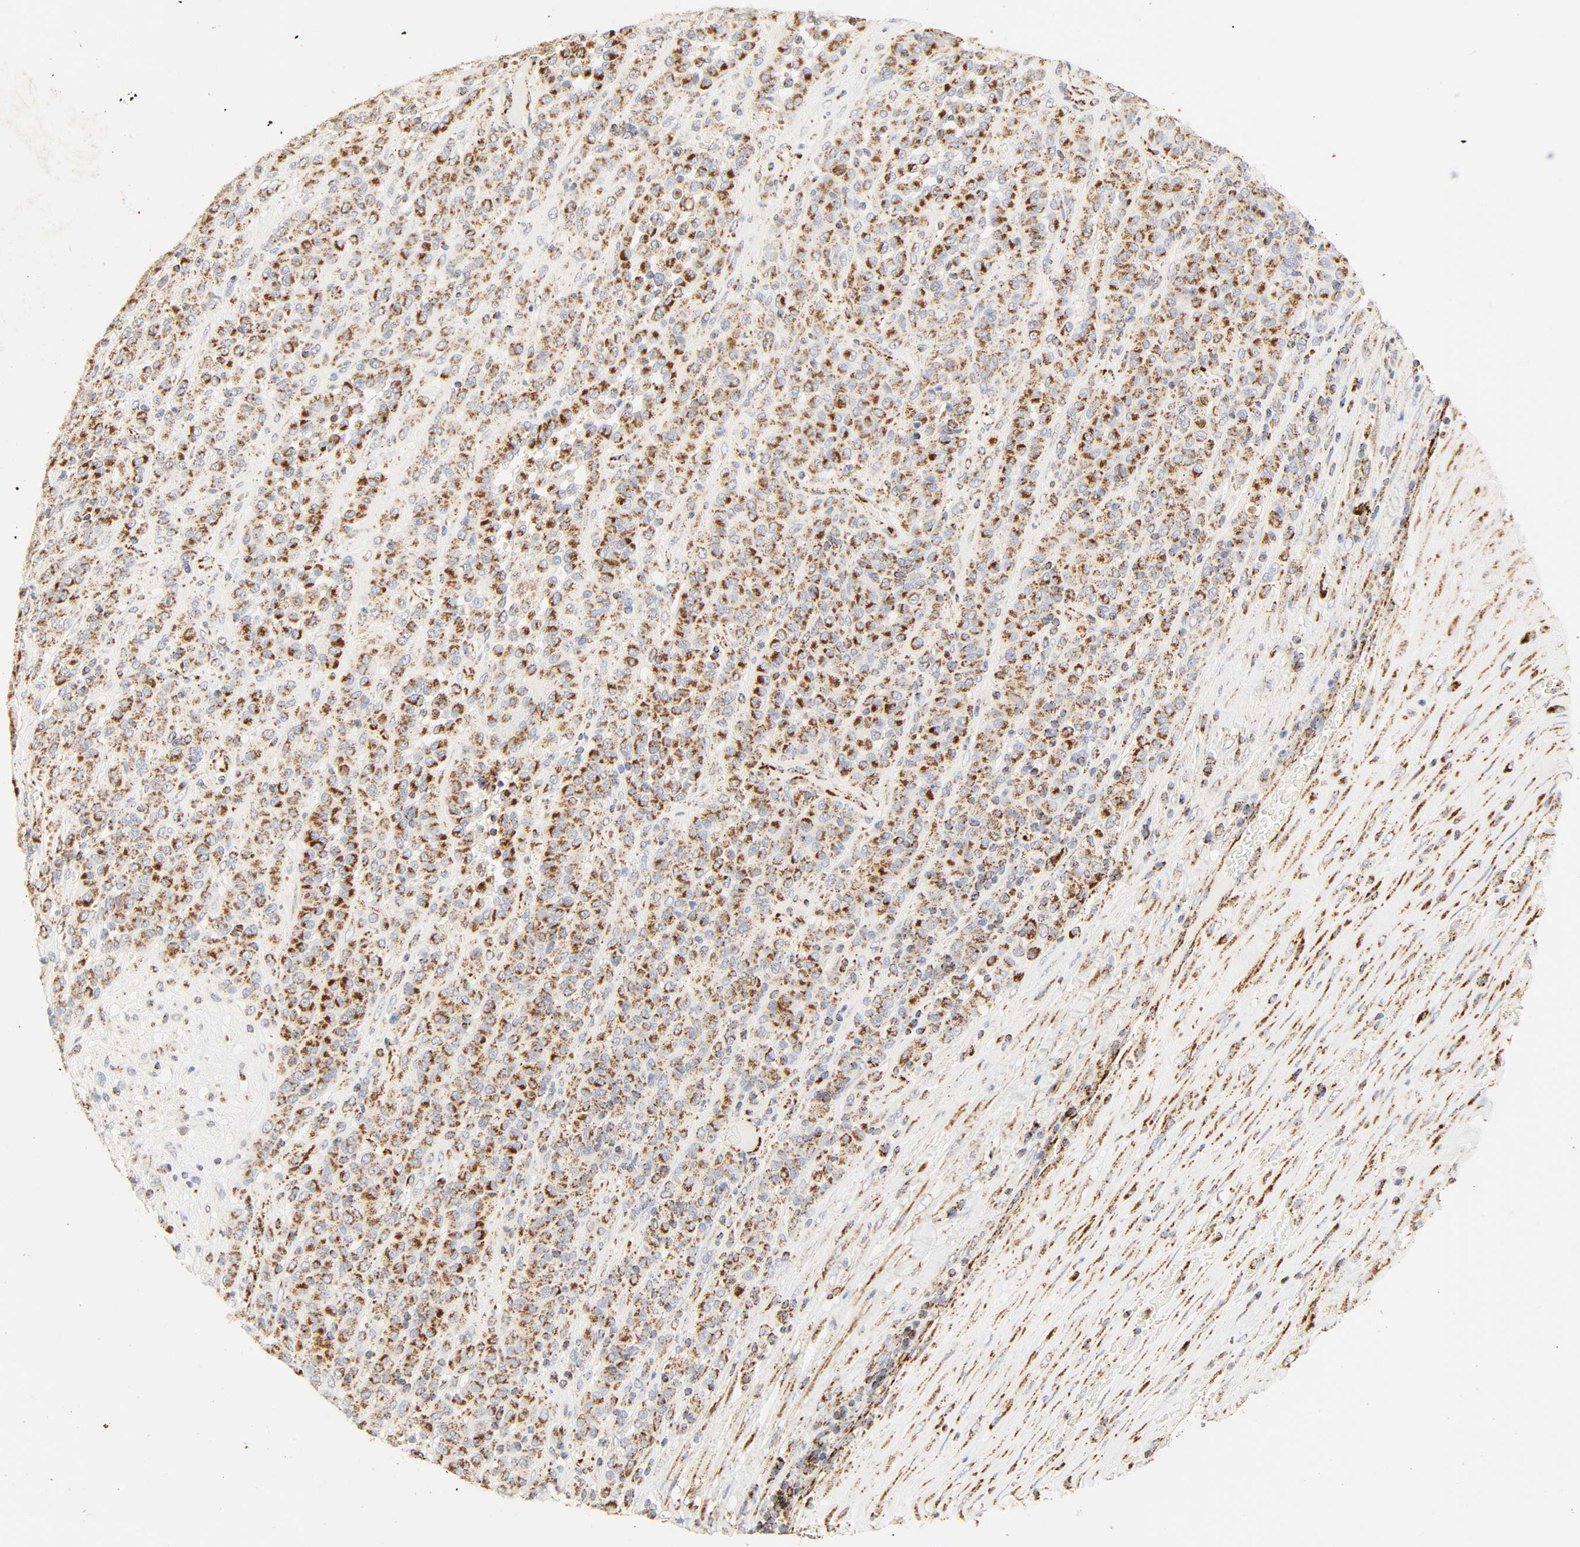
{"staining": {"intensity": "moderate", "quantity": ">75%", "location": "cytoplasmic/membranous"}, "tissue": "melanoma", "cell_type": "Tumor cells", "image_type": "cancer", "snomed": [{"axis": "morphology", "description": "Malignant melanoma, Metastatic site"}, {"axis": "topography", "description": "Pancreas"}], "caption": "Immunohistochemical staining of human melanoma demonstrates medium levels of moderate cytoplasmic/membranous protein expression in approximately >75% of tumor cells.", "gene": "ACAT1", "patient": {"sex": "female", "age": 30}}